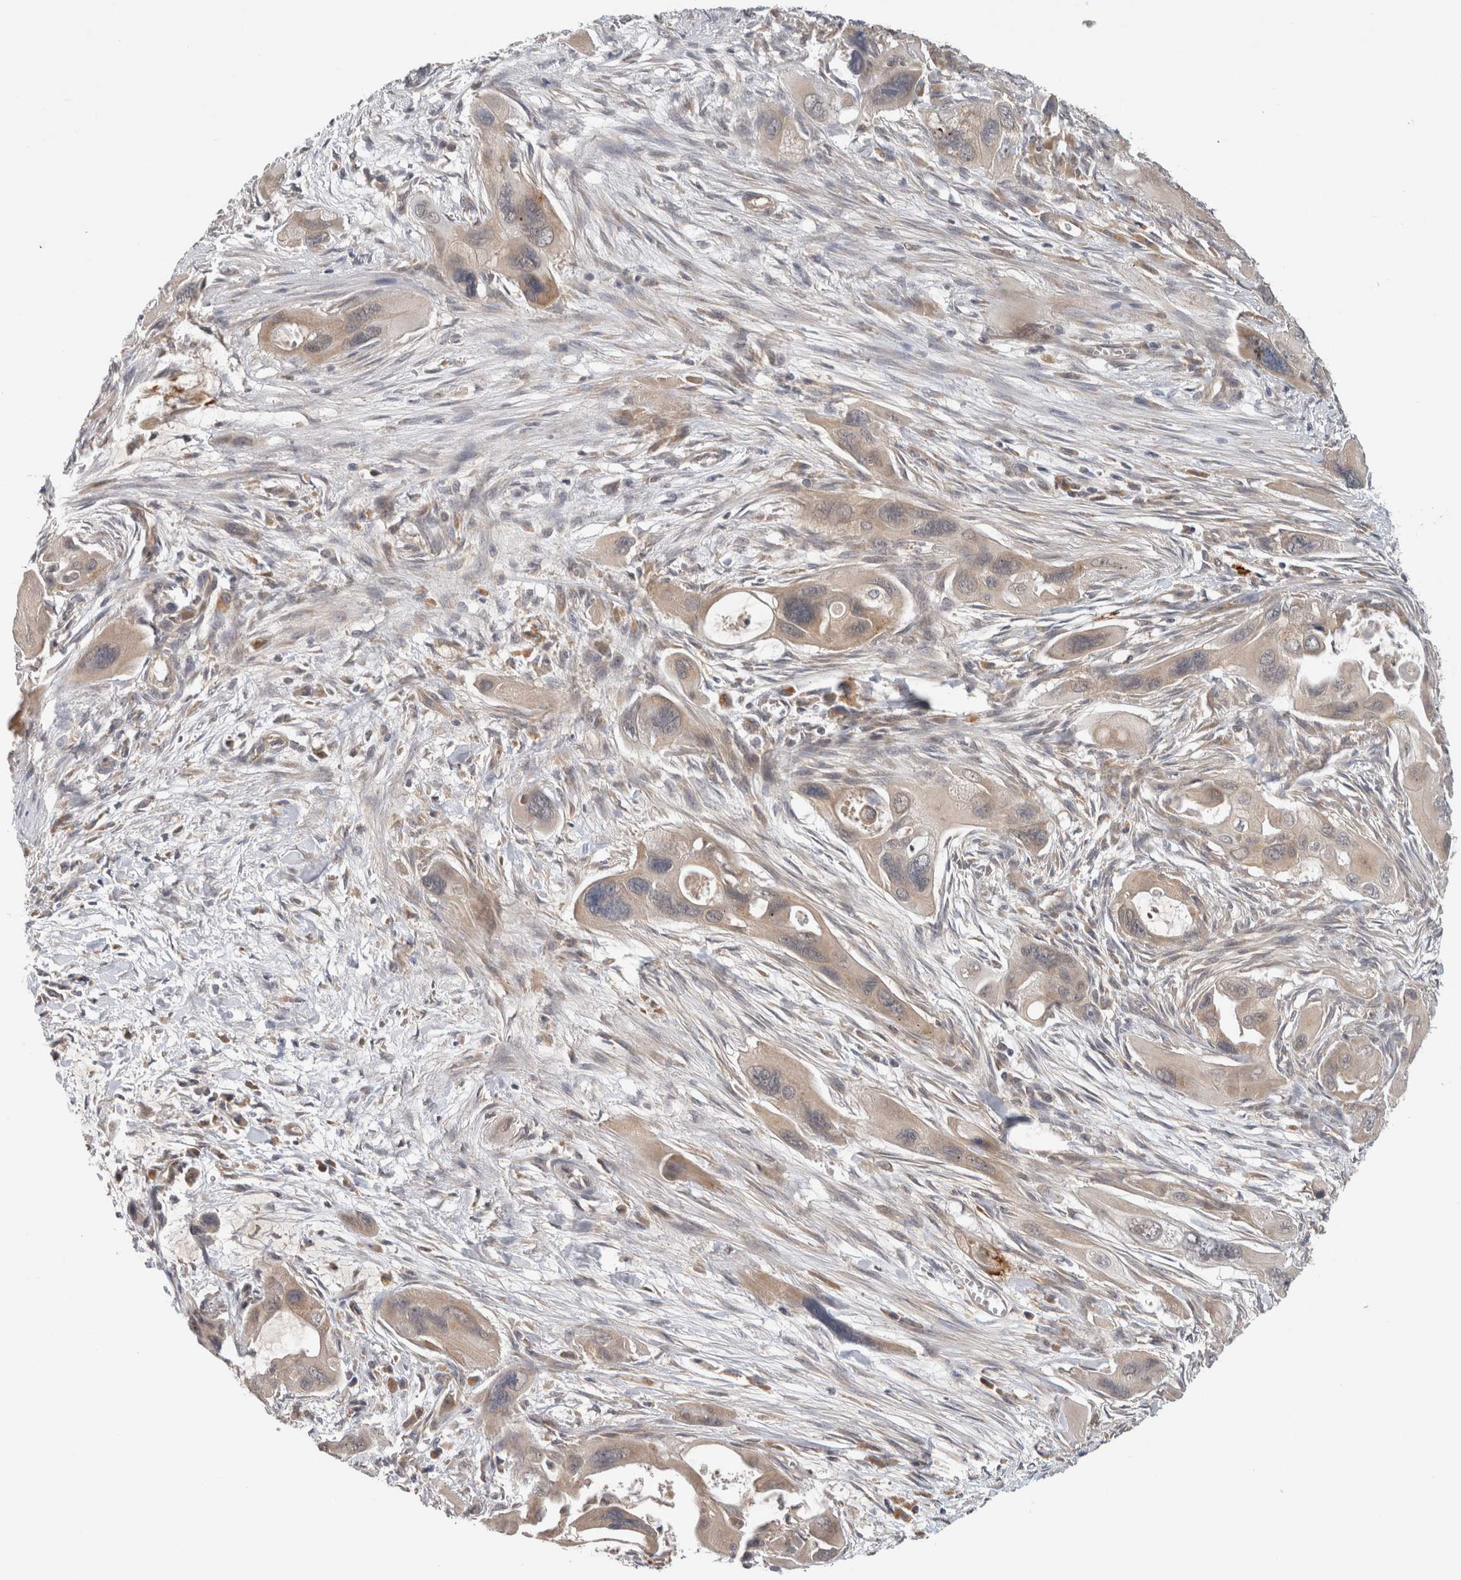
{"staining": {"intensity": "weak", "quantity": ">75%", "location": "cytoplasmic/membranous"}, "tissue": "pancreatic cancer", "cell_type": "Tumor cells", "image_type": "cancer", "snomed": [{"axis": "morphology", "description": "Adenocarcinoma, NOS"}, {"axis": "topography", "description": "Pancreas"}], "caption": "Weak cytoplasmic/membranous staining is seen in approximately >75% of tumor cells in adenocarcinoma (pancreatic).", "gene": "SGK1", "patient": {"sex": "male", "age": 73}}